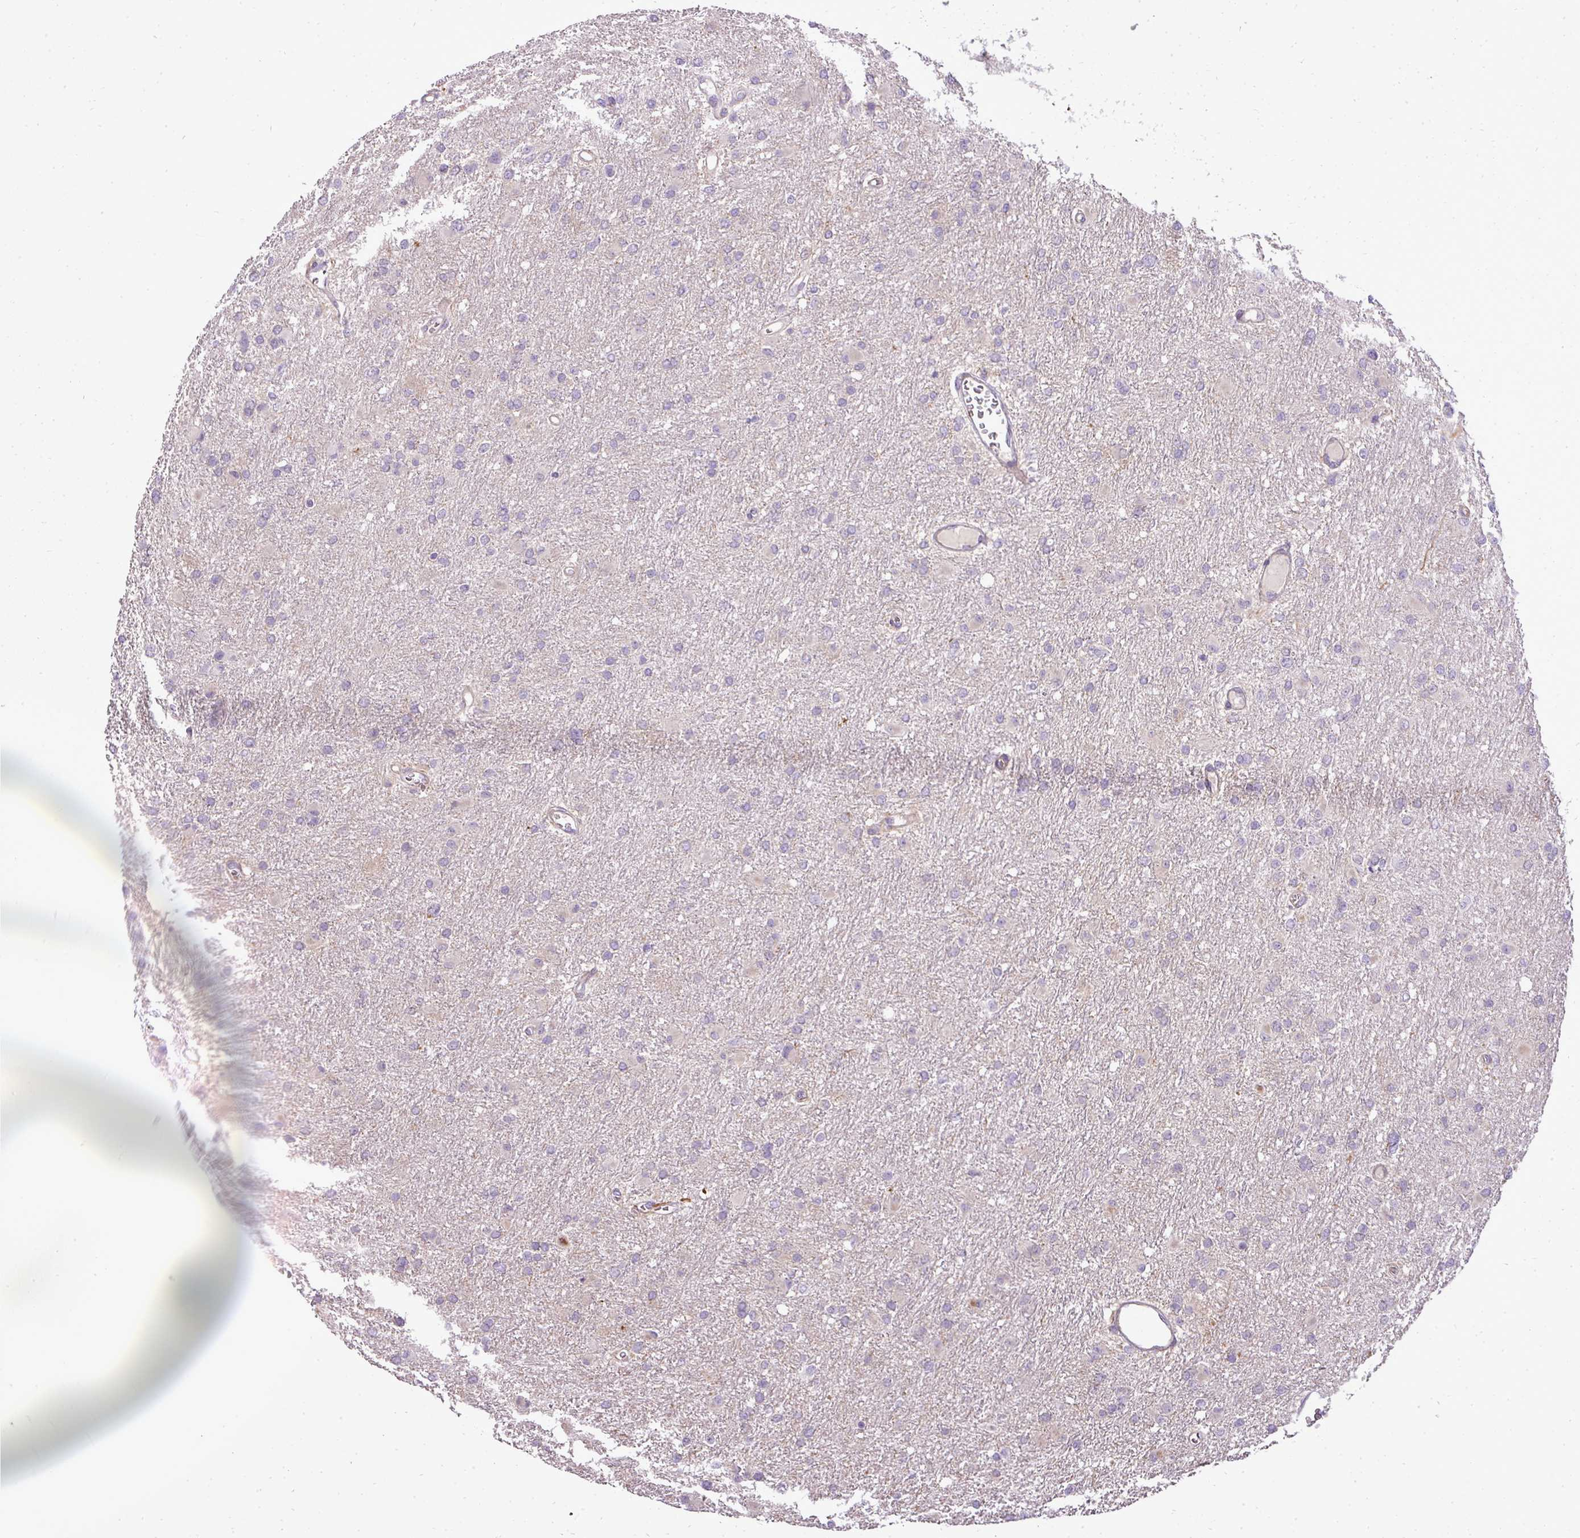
{"staining": {"intensity": "negative", "quantity": "none", "location": "none"}, "tissue": "glioma", "cell_type": "Tumor cells", "image_type": "cancer", "snomed": [{"axis": "morphology", "description": "Glioma, malignant, High grade"}, {"axis": "topography", "description": "Cerebral cortex"}], "caption": "This is an immunohistochemistry (IHC) histopathology image of human high-grade glioma (malignant). There is no staining in tumor cells.", "gene": "PDRG1", "patient": {"sex": "female", "age": 36}}